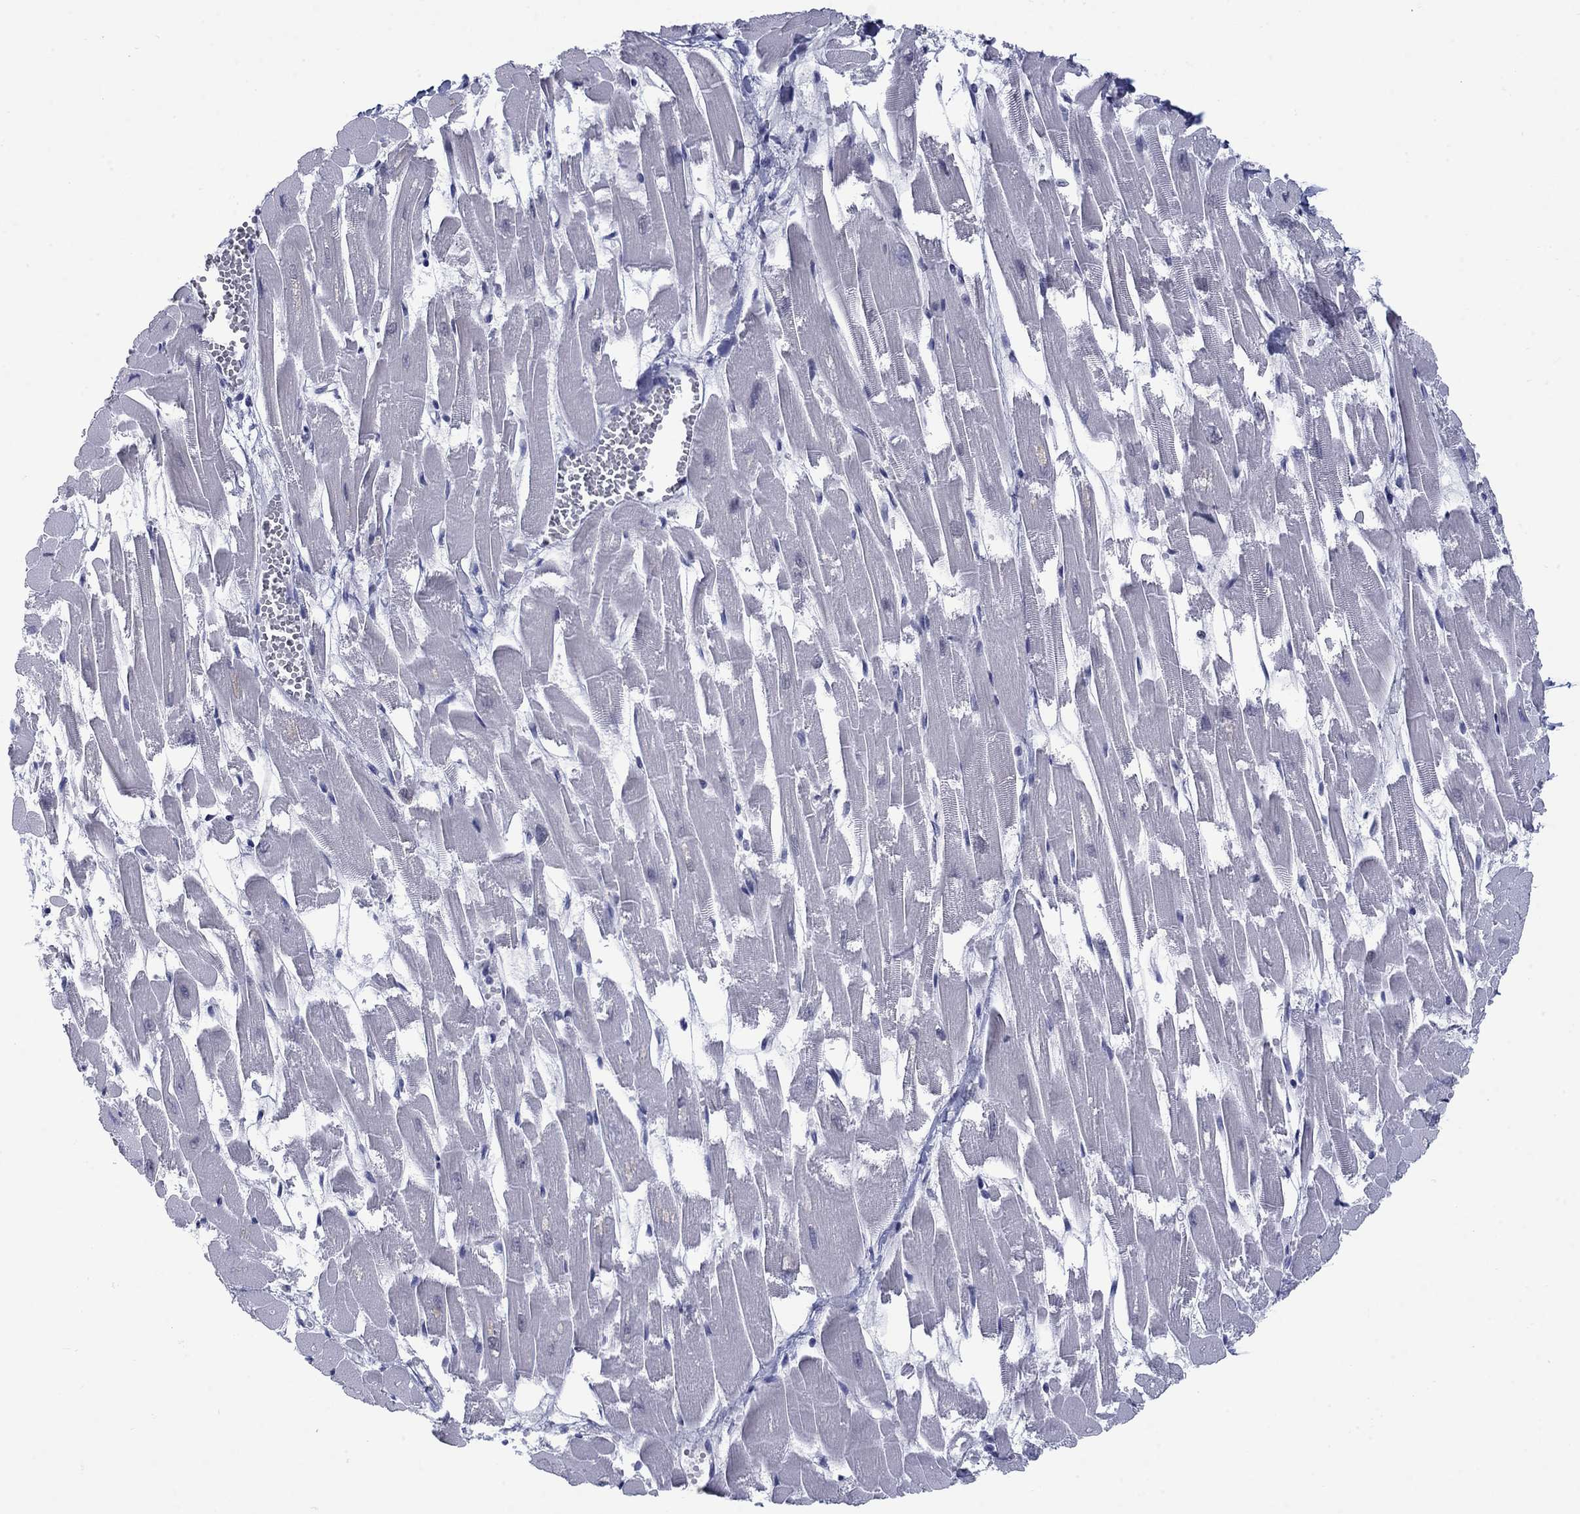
{"staining": {"intensity": "negative", "quantity": "none", "location": "none"}, "tissue": "heart muscle", "cell_type": "Cardiomyocytes", "image_type": "normal", "snomed": [{"axis": "morphology", "description": "Normal tissue, NOS"}, {"axis": "topography", "description": "Heart"}], "caption": "A micrograph of human heart muscle is negative for staining in cardiomyocytes. The staining was performed using DAB to visualize the protein expression in brown, while the nuclei were stained in blue with hematoxylin (Magnification: 20x).", "gene": "NPAS3", "patient": {"sex": "female", "age": 52}}